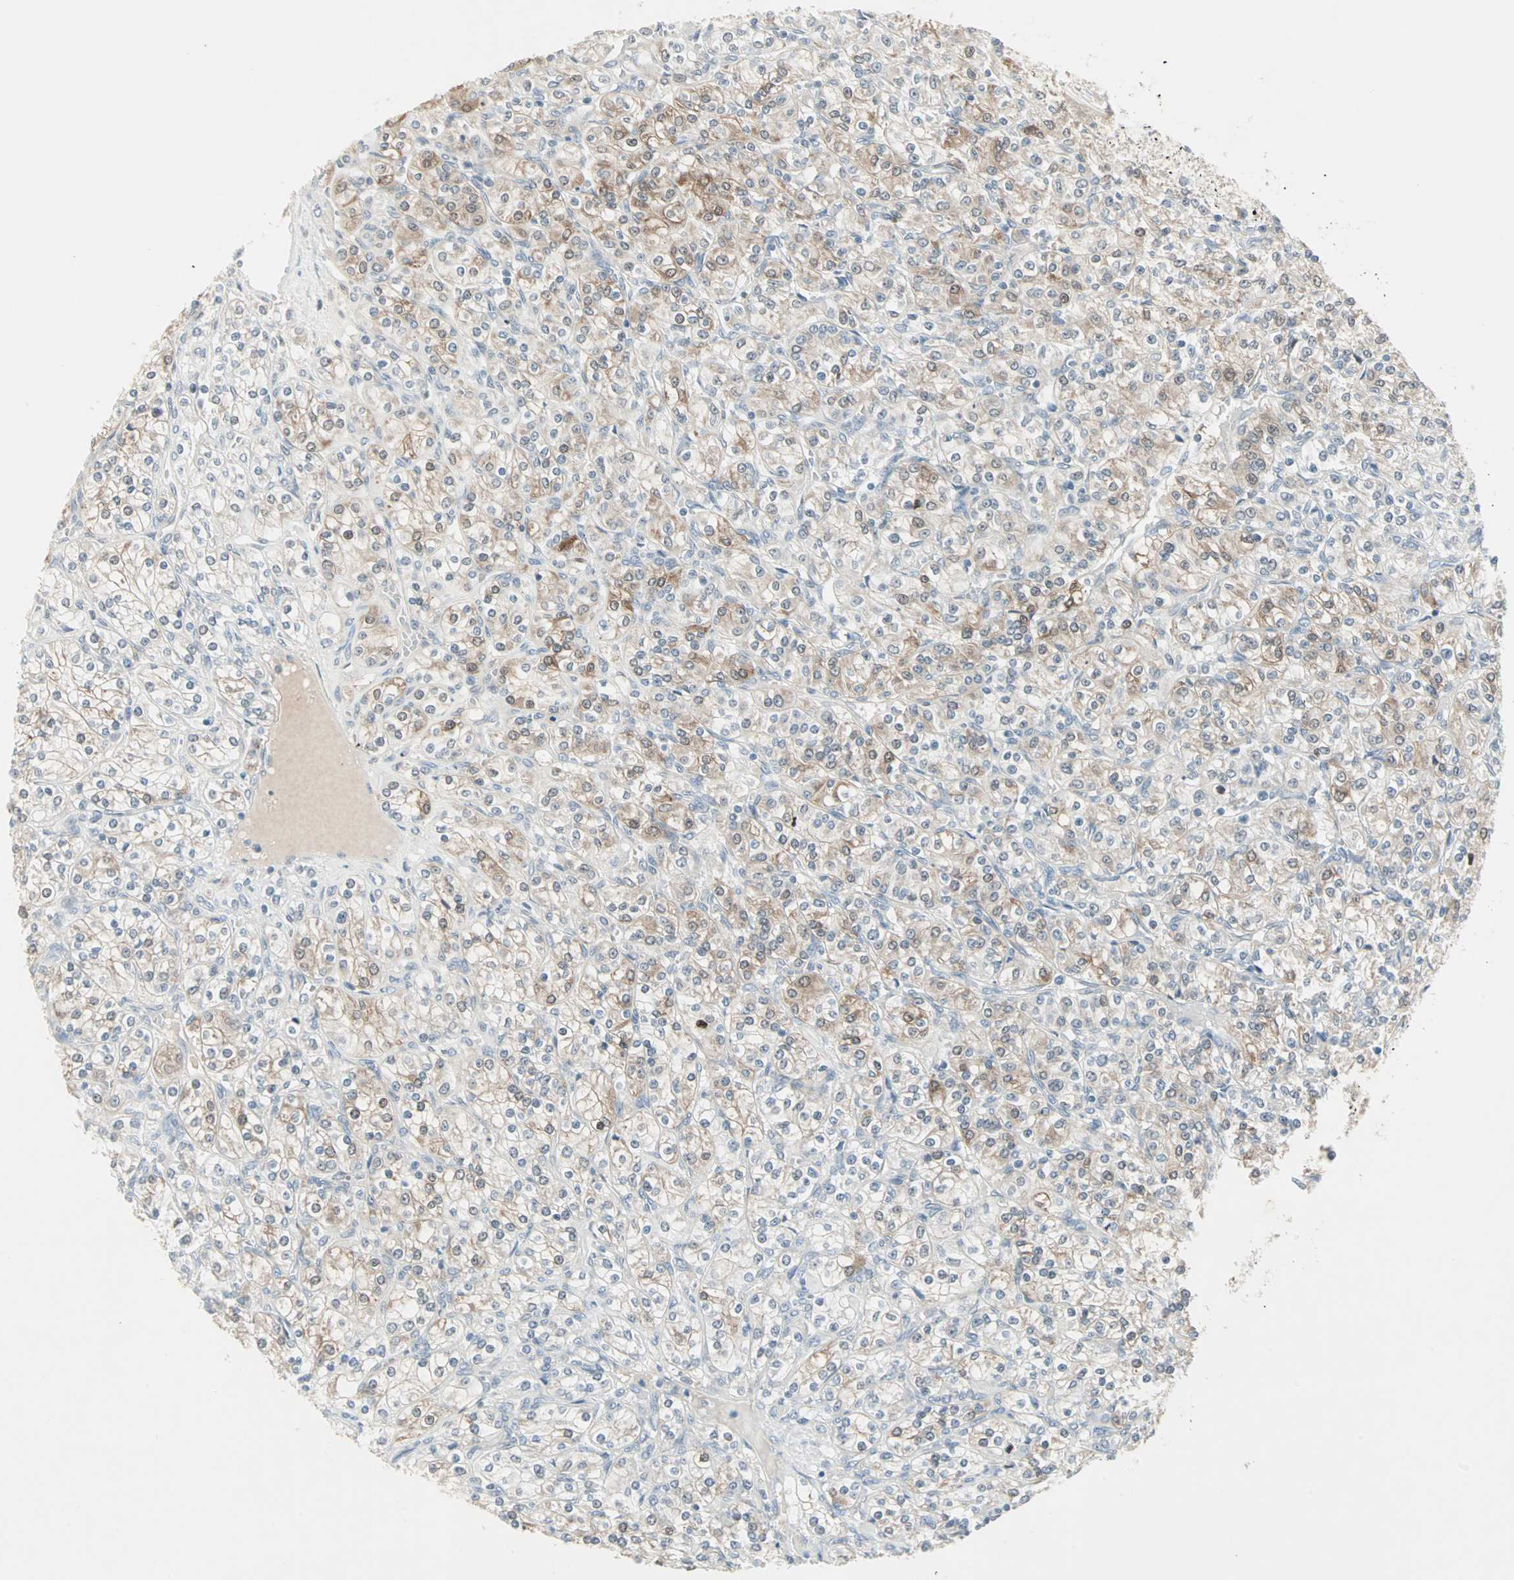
{"staining": {"intensity": "moderate", "quantity": "<25%", "location": "cytoplasmic/membranous"}, "tissue": "renal cancer", "cell_type": "Tumor cells", "image_type": "cancer", "snomed": [{"axis": "morphology", "description": "Adenocarcinoma, NOS"}, {"axis": "topography", "description": "Kidney"}], "caption": "Tumor cells demonstrate low levels of moderate cytoplasmic/membranous staining in approximately <25% of cells in human adenocarcinoma (renal).", "gene": "PTPA", "patient": {"sex": "male", "age": 77}}